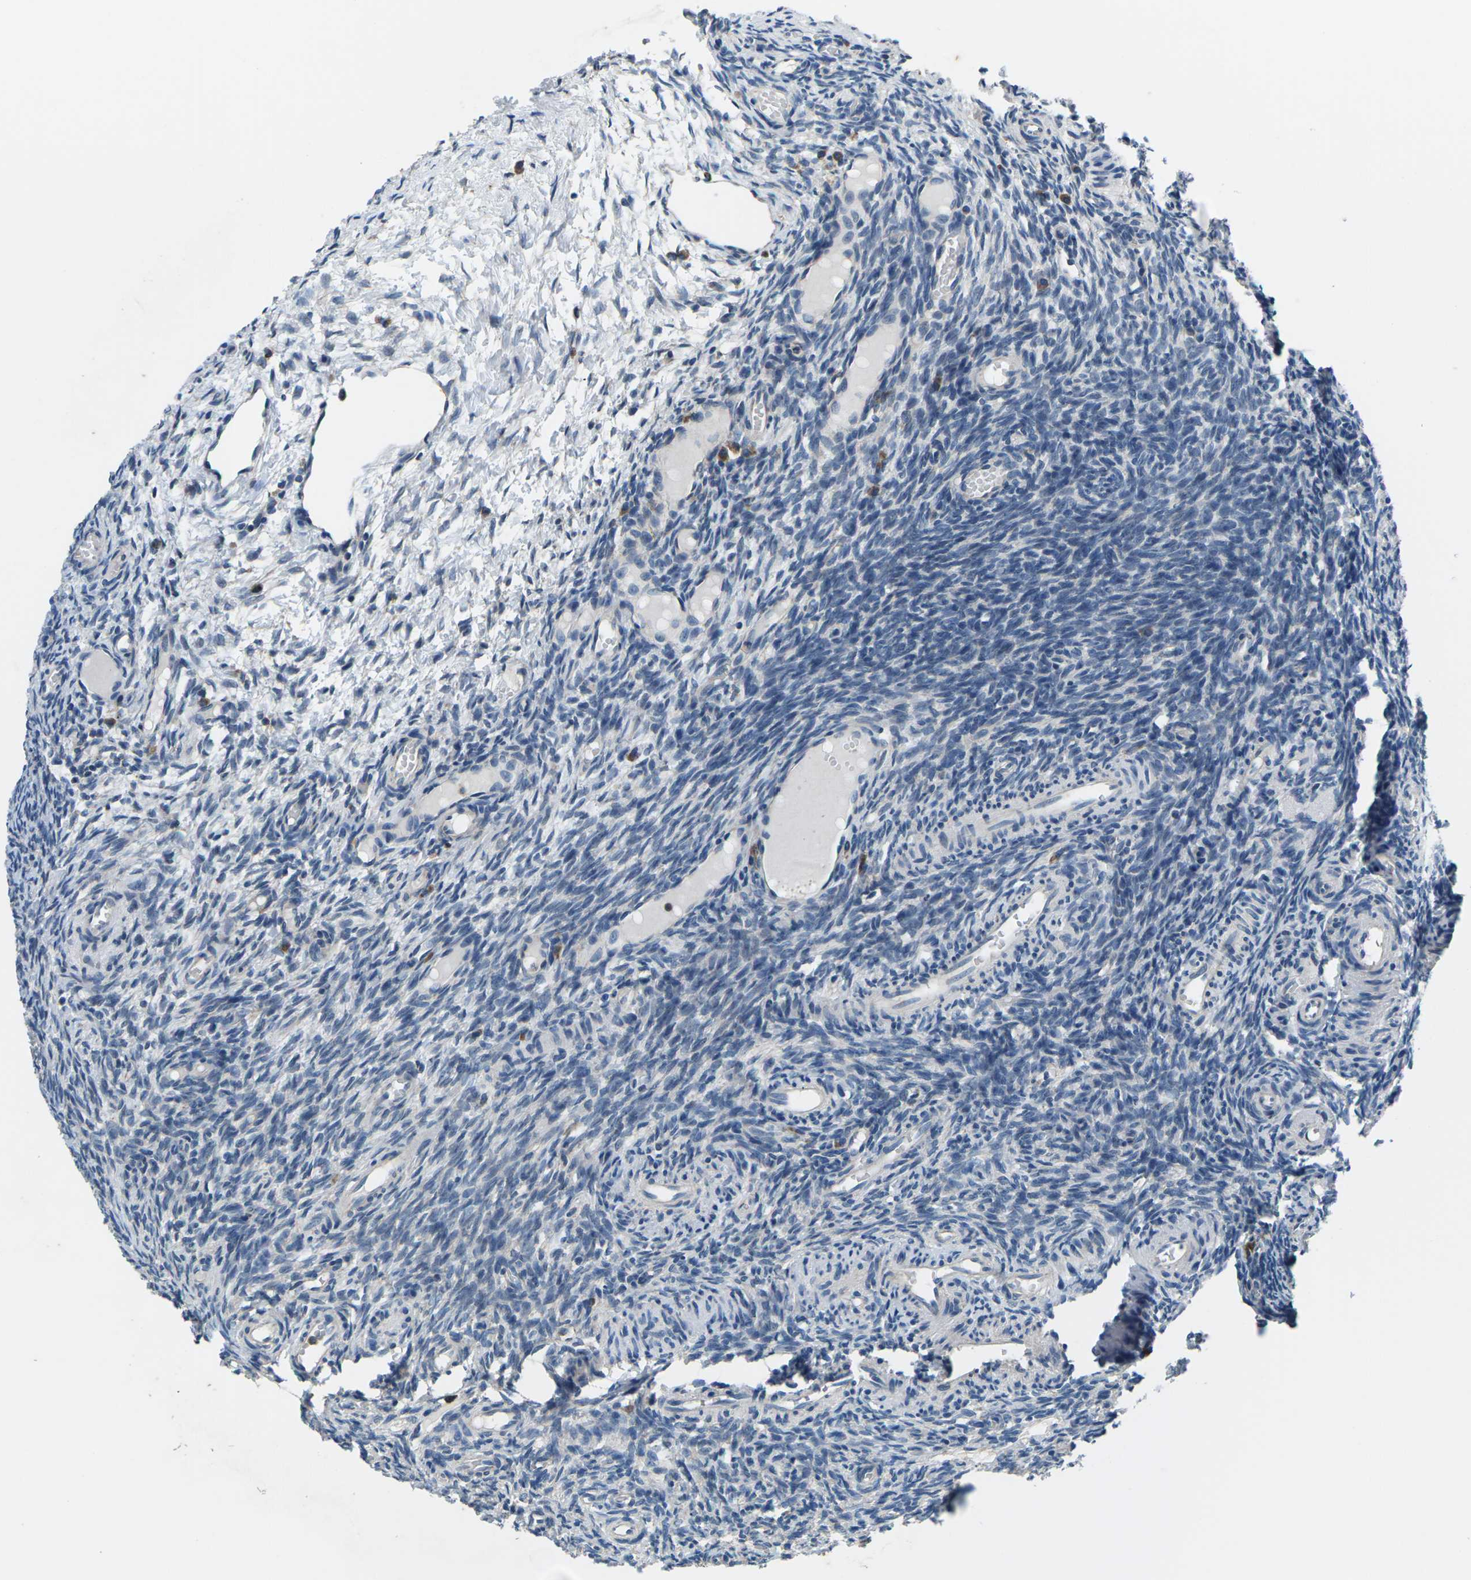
{"staining": {"intensity": "negative", "quantity": "none", "location": "none"}, "tissue": "ovary", "cell_type": "Ovarian stroma cells", "image_type": "normal", "snomed": [{"axis": "morphology", "description": "Normal tissue, NOS"}, {"axis": "topography", "description": "Ovary"}], "caption": "A high-resolution micrograph shows IHC staining of benign ovary, which exhibits no significant staining in ovarian stroma cells. Nuclei are stained in blue.", "gene": "GABRP", "patient": {"sex": "female", "age": 35}}